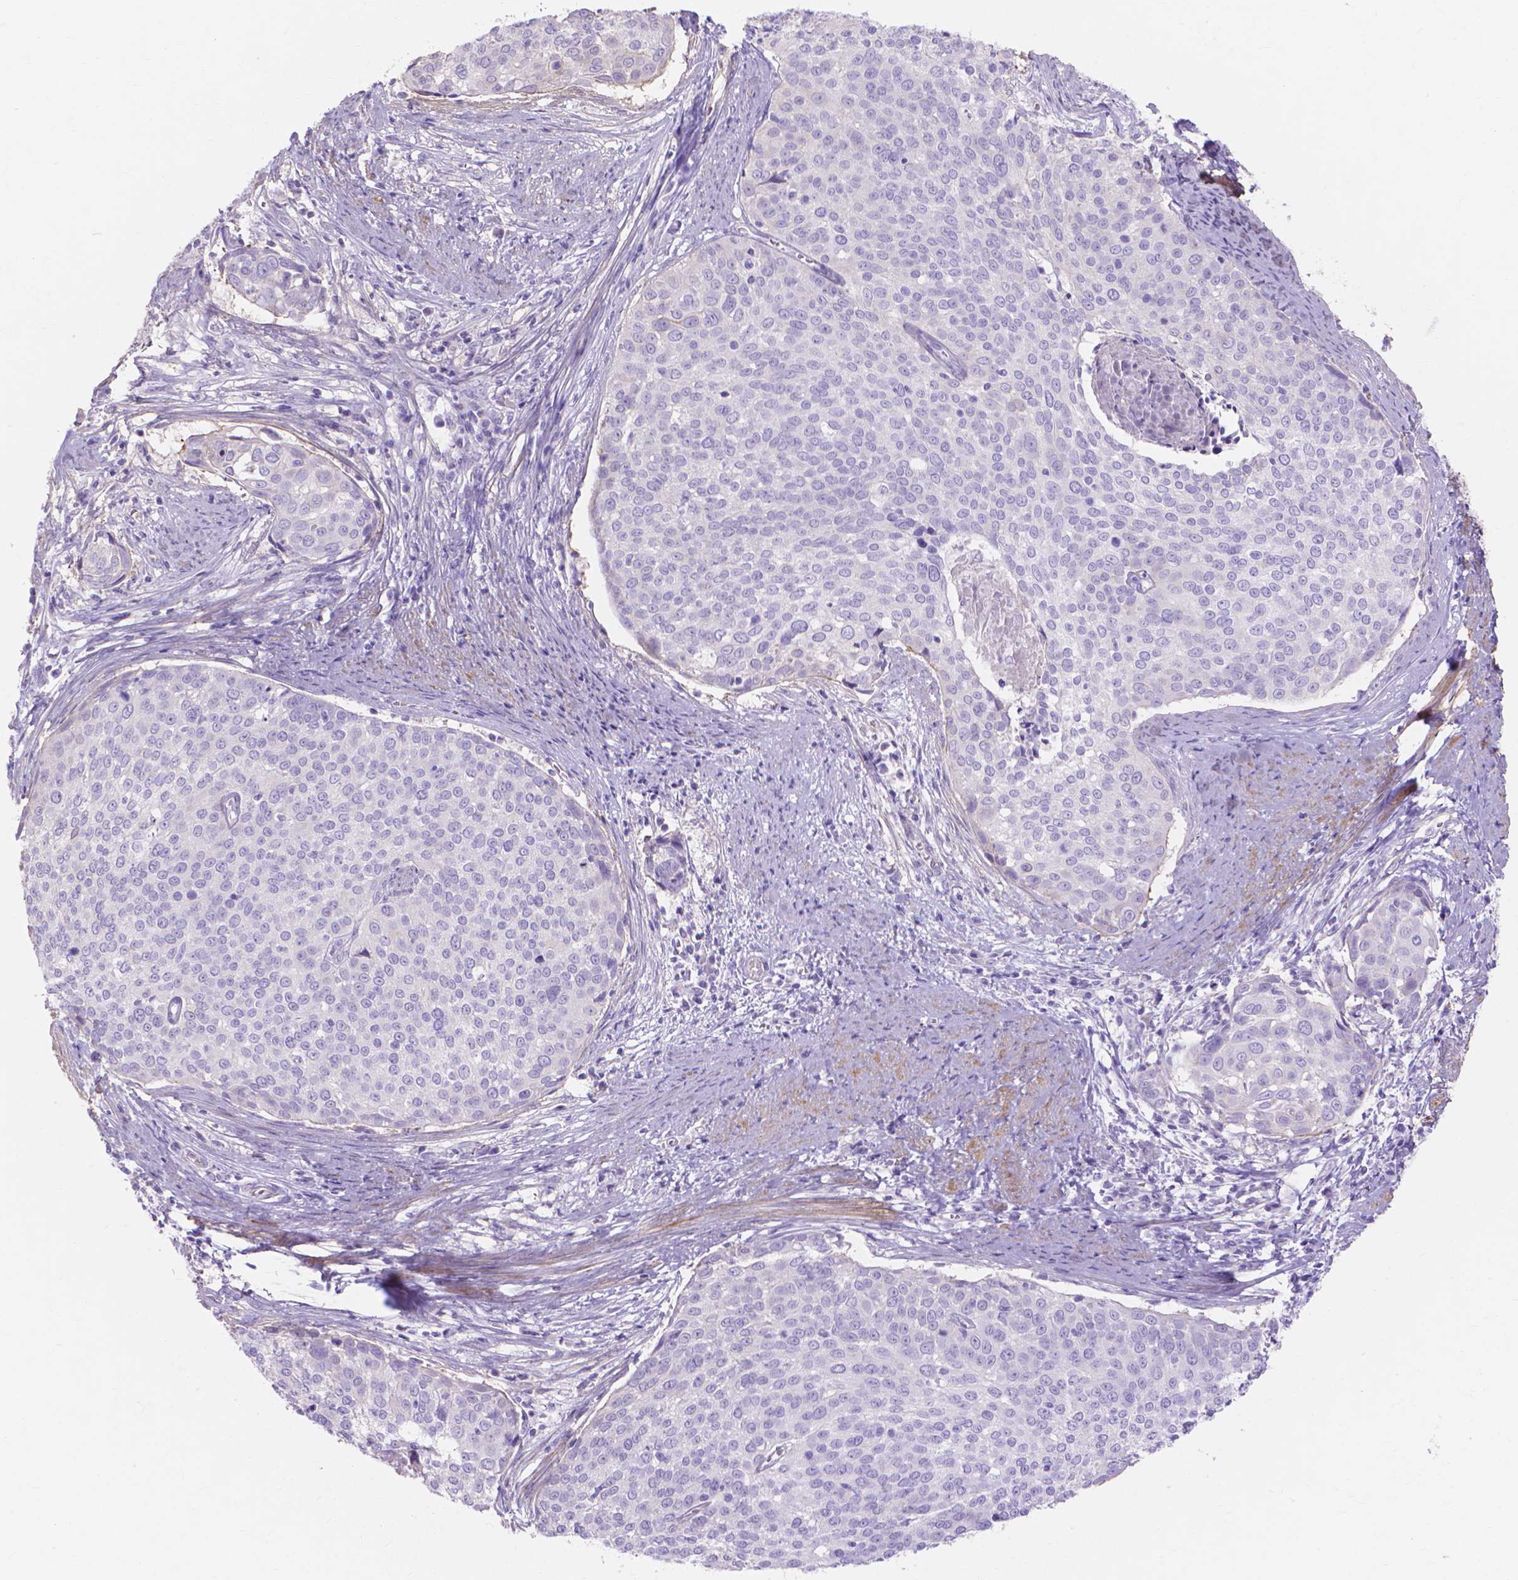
{"staining": {"intensity": "negative", "quantity": "none", "location": "none"}, "tissue": "cervical cancer", "cell_type": "Tumor cells", "image_type": "cancer", "snomed": [{"axis": "morphology", "description": "Squamous cell carcinoma, NOS"}, {"axis": "topography", "description": "Cervix"}], "caption": "Protein analysis of cervical cancer (squamous cell carcinoma) exhibits no significant expression in tumor cells. (IHC, brightfield microscopy, high magnification).", "gene": "MBLAC1", "patient": {"sex": "female", "age": 39}}